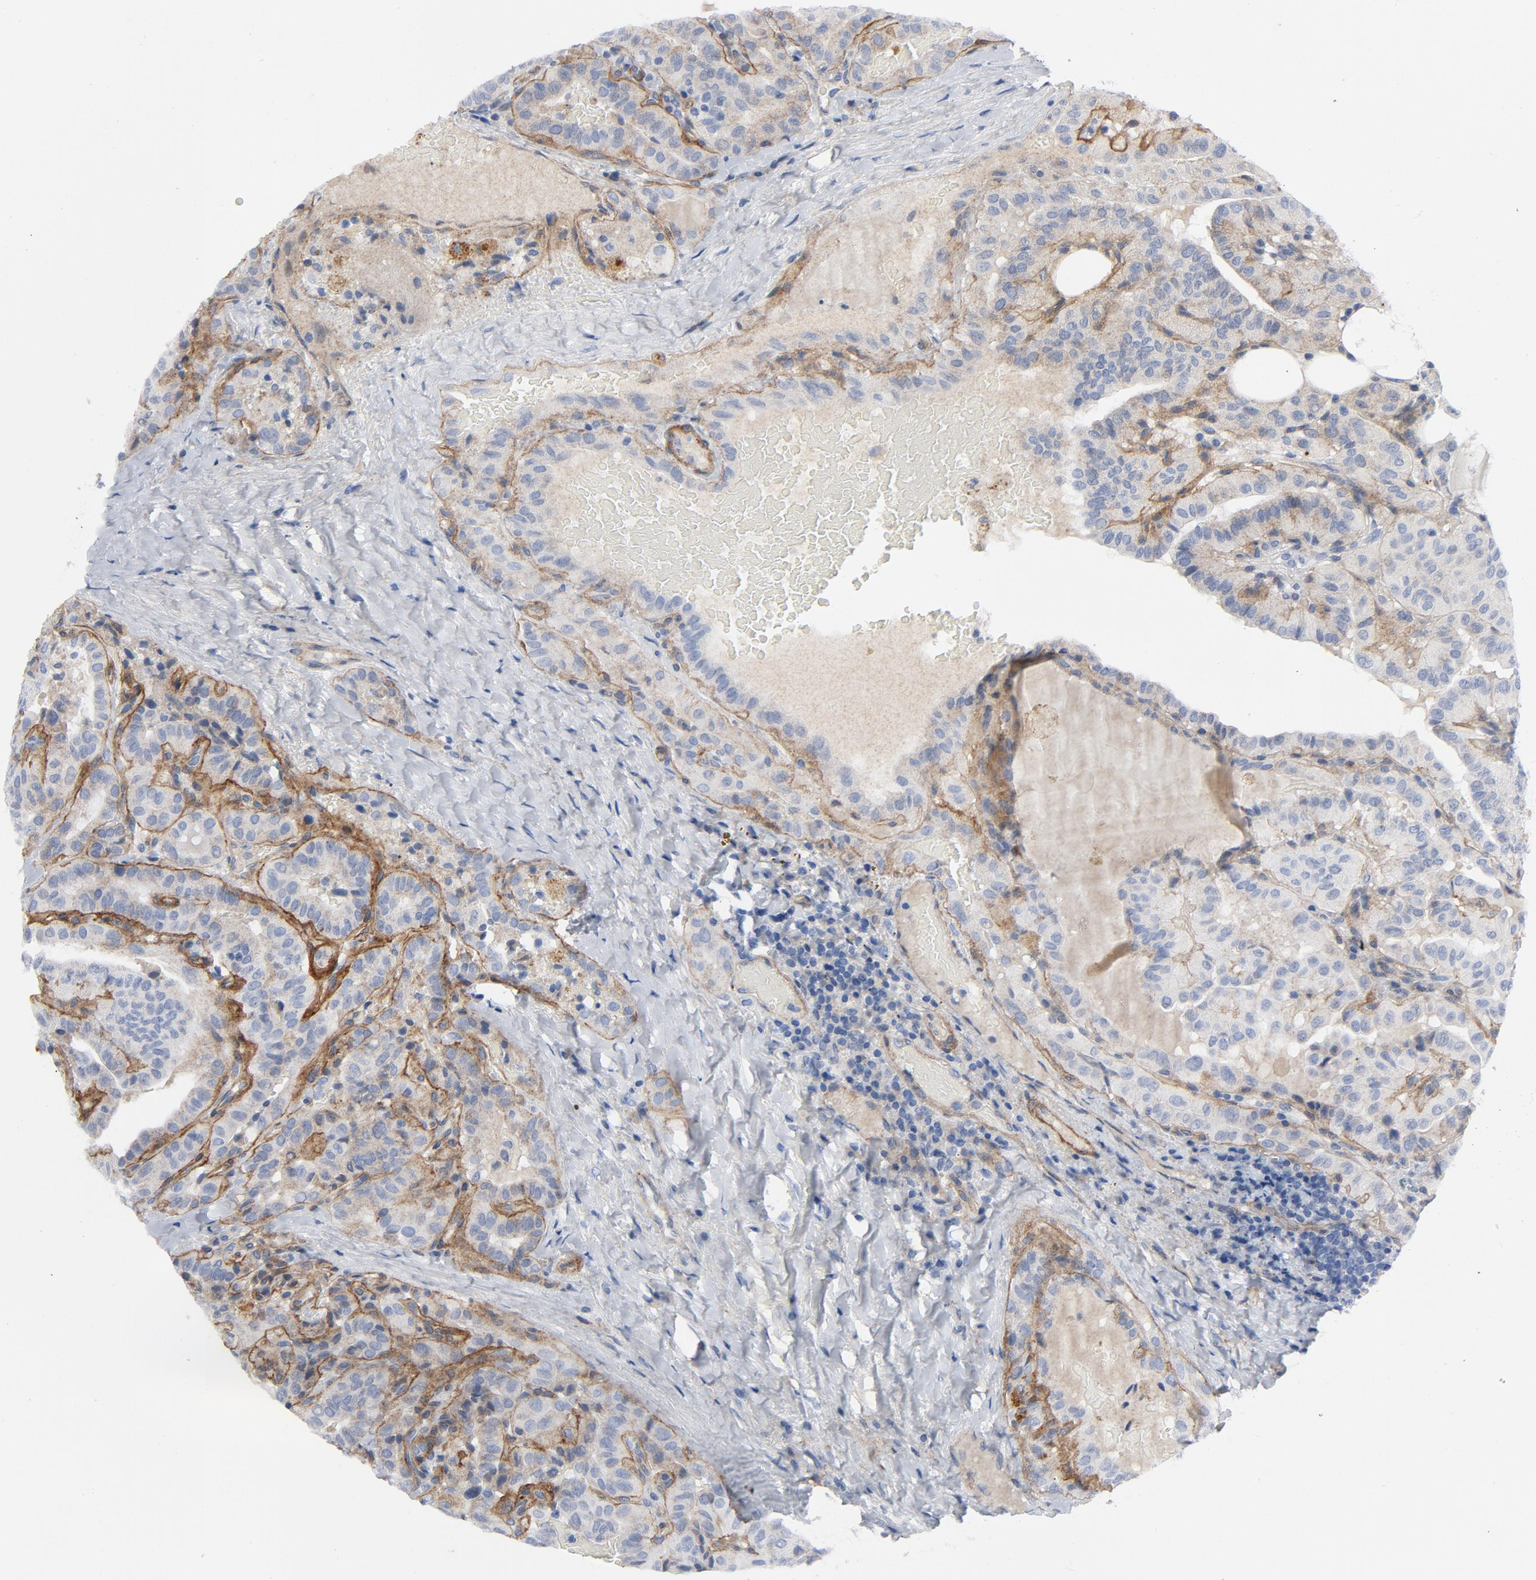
{"staining": {"intensity": "weak", "quantity": "25%-75%", "location": "cytoplasmic/membranous"}, "tissue": "thyroid cancer", "cell_type": "Tumor cells", "image_type": "cancer", "snomed": [{"axis": "morphology", "description": "Papillary adenocarcinoma, NOS"}, {"axis": "topography", "description": "Thyroid gland"}], "caption": "High-power microscopy captured an immunohistochemistry (IHC) histopathology image of thyroid cancer (papillary adenocarcinoma), revealing weak cytoplasmic/membranous positivity in about 25%-75% of tumor cells. (DAB (3,3'-diaminobenzidine) IHC, brown staining for protein, blue staining for nuclei).", "gene": "LAMC1", "patient": {"sex": "male", "age": 77}}